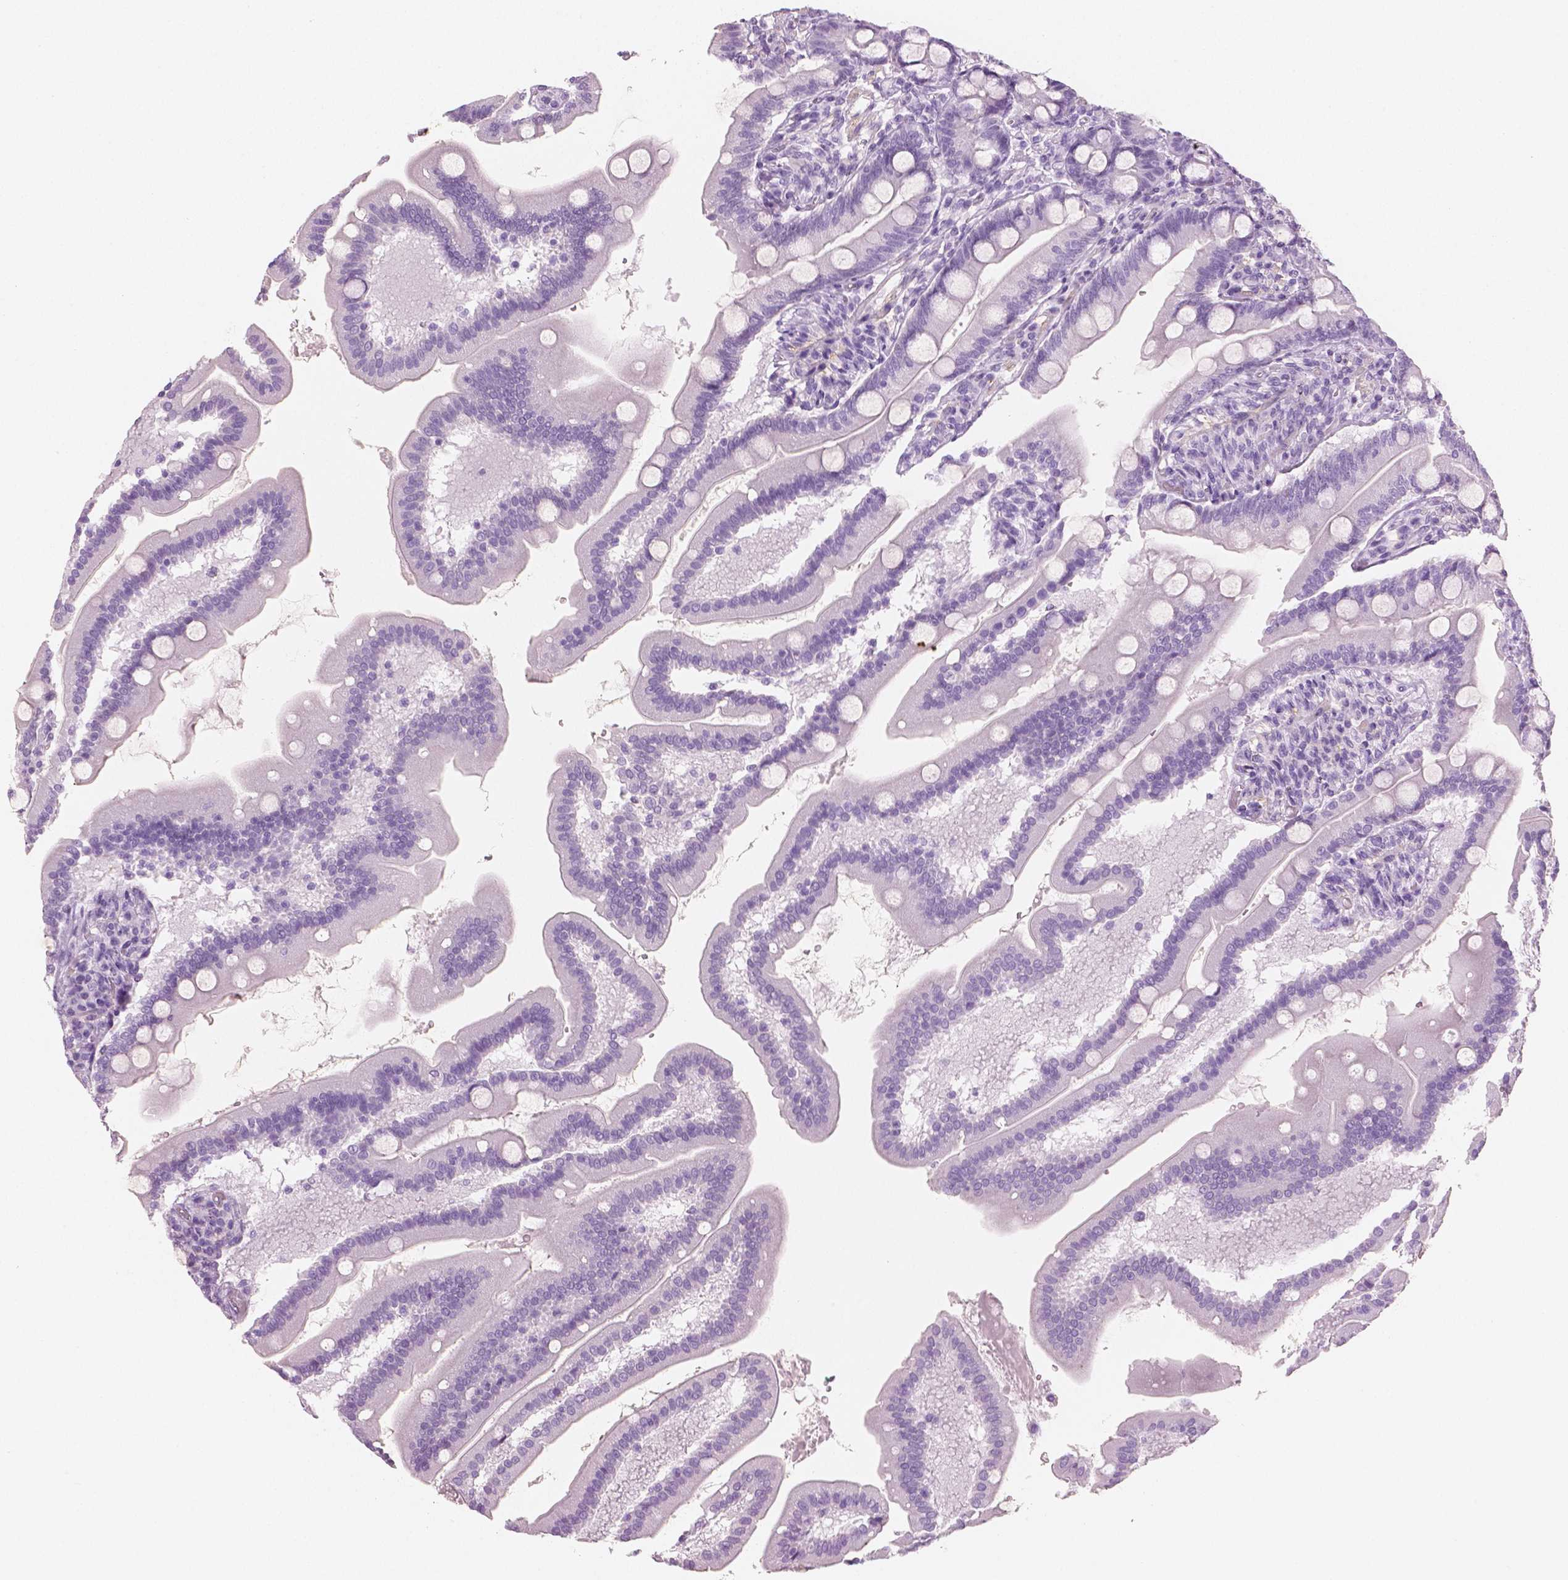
{"staining": {"intensity": "negative", "quantity": "none", "location": "none"}, "tissue": "duodenum", "cell_type": "Glandular cells", "image_type": "normal", "snomed": [{"axis": "morphology", "description": "Normal tissue, NOS"}, {"axis": "topography", "description": "Duodenum"}], "caption": "IHC micrograph of normal duodenum stained for a protein (brown), which shows no staining in glandular cells.", "gene": "PLIN4", "patient": {"sex": "female", "age": 67}}